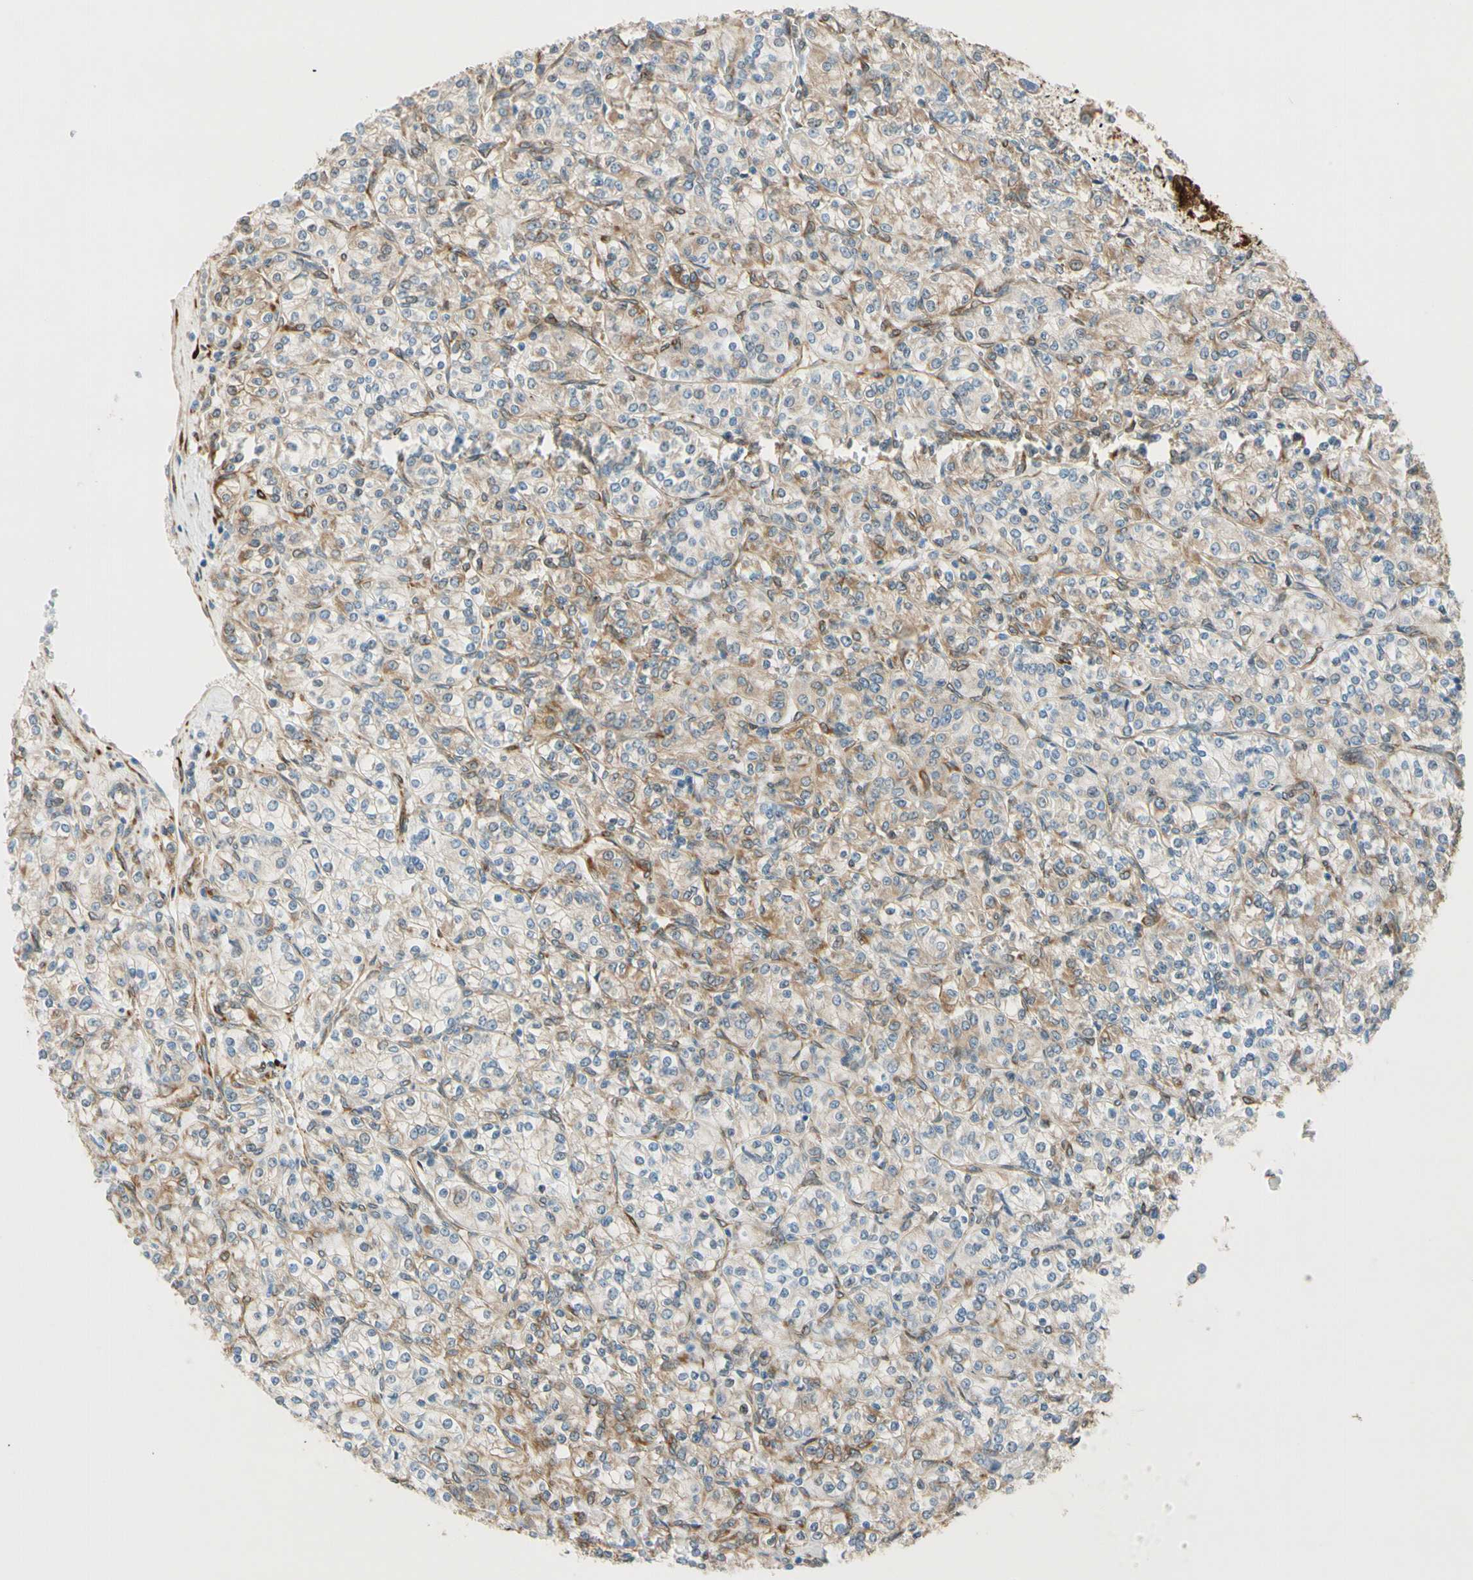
{"staining": {"intensity": "weak", "quantity": "25%-75%", "location": "cytoplasmic/membranous"}, "tissue": "renal cancer", "cell_type": "Tumor cells", "image_type": "cancer", "snomed": [{"axis": "morphology", "description": "Adenocarcinoma, NOS"}, {"axis": "topography", "description": "Kidney"}], "caption": "Tumor cells reveal weak cytoplasmic/membranous expression in approximately 25%-75% of cells in renal adenocarcinoma.", "gene": "FKBP7", "patient": {"sex": "male", "age": 77}}